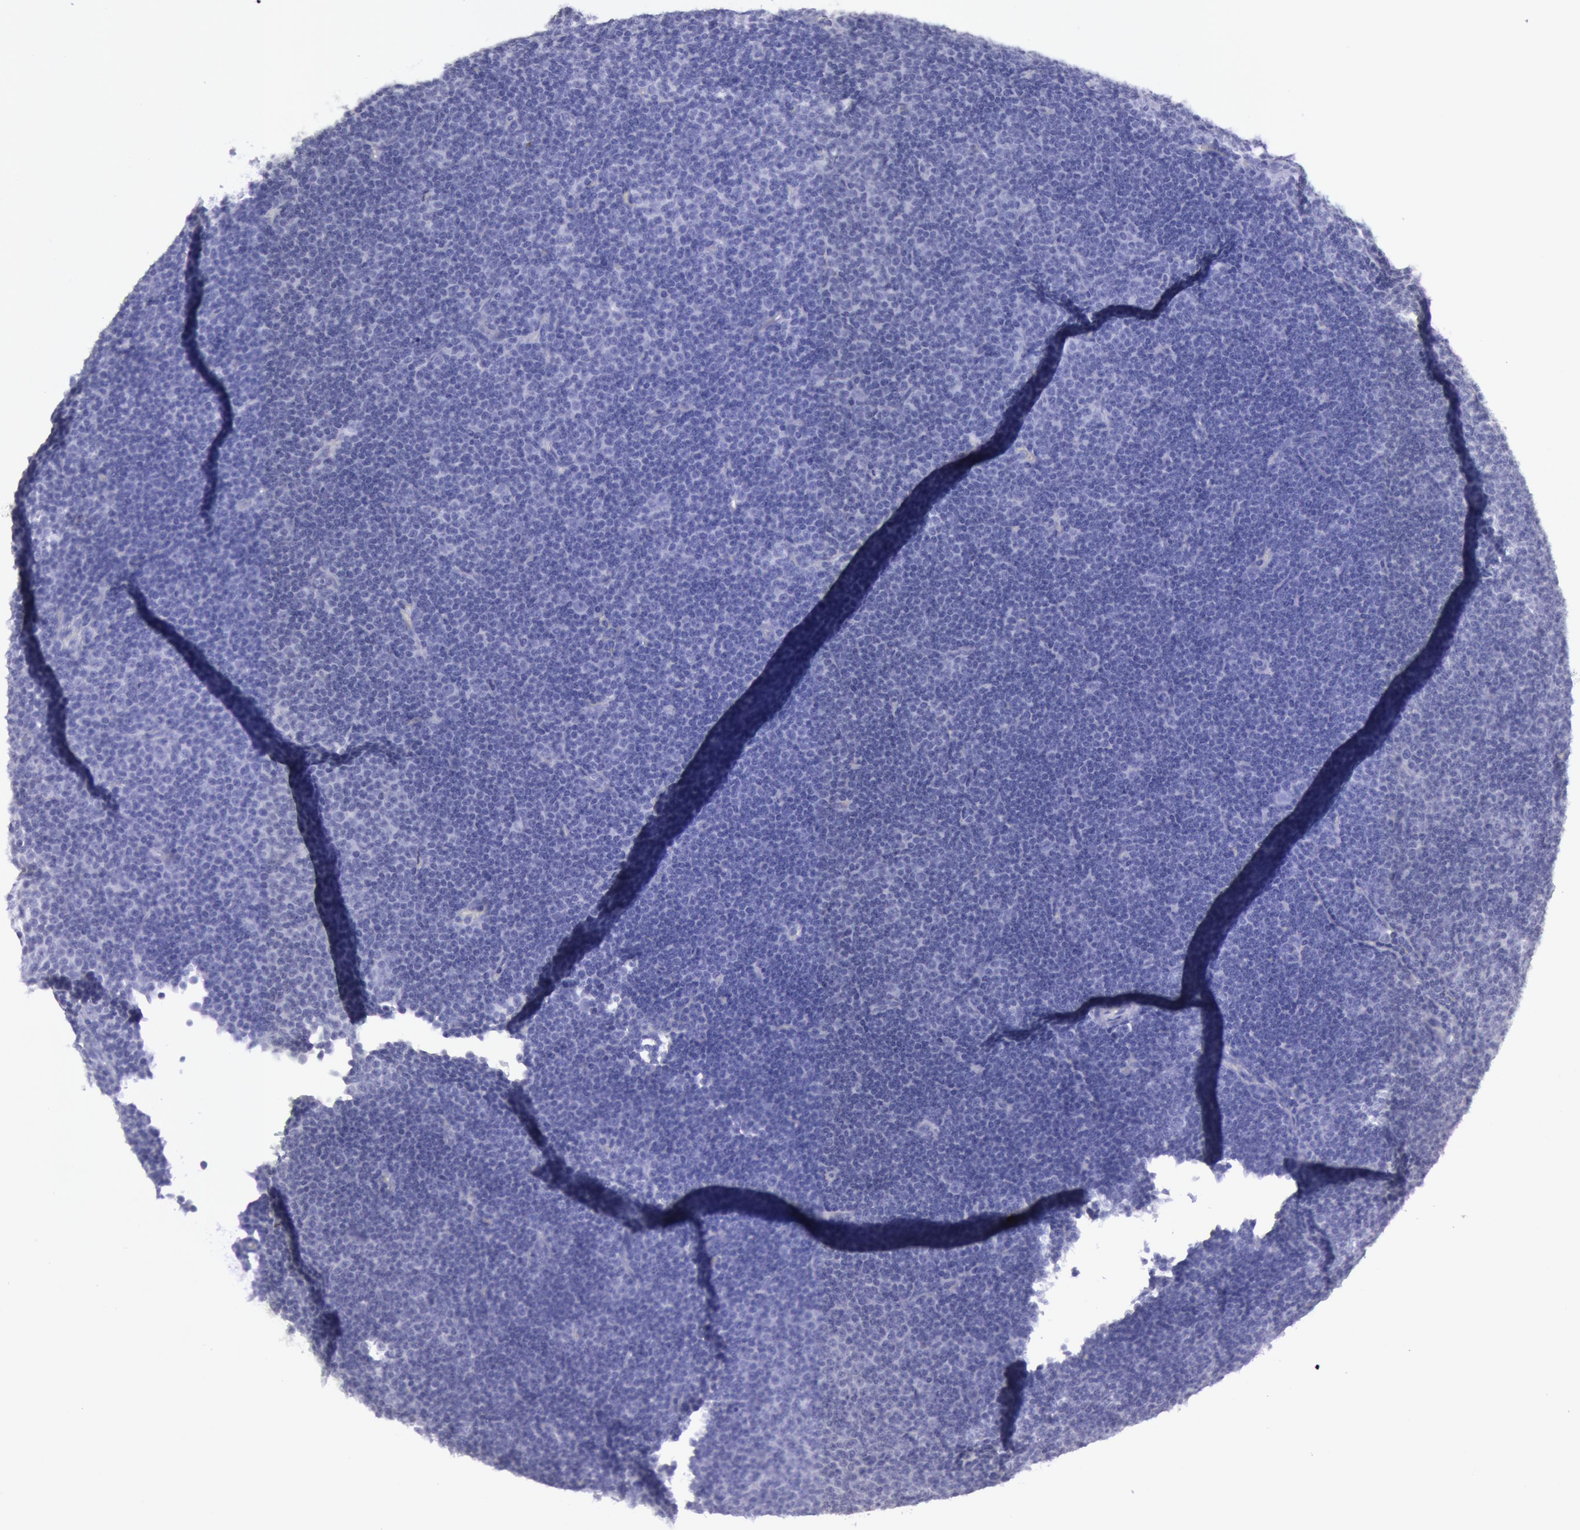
{"staining": {"intensity": "negative", "quantity": "none", "location": "none"}, "tissue": "lymphoma", "cell_type": "Tumor cells", "image_type": "cancer", "snomed": [{"axis": "morphology", "description": "Malignant lymphoma, non-Hodgkin's type, Low grade"}, {"axis": "topography", "description": "Lymph node"}], "caption": "Protein analysis of lymphoma demonstrates no significant expression in tumor cells. (Brightfield microscopy of DAB (3,3'-diaminobenzidine) IHC at high magnification).", "gene": "MYH7", "patient": {"sex": "male", "age": 57}}